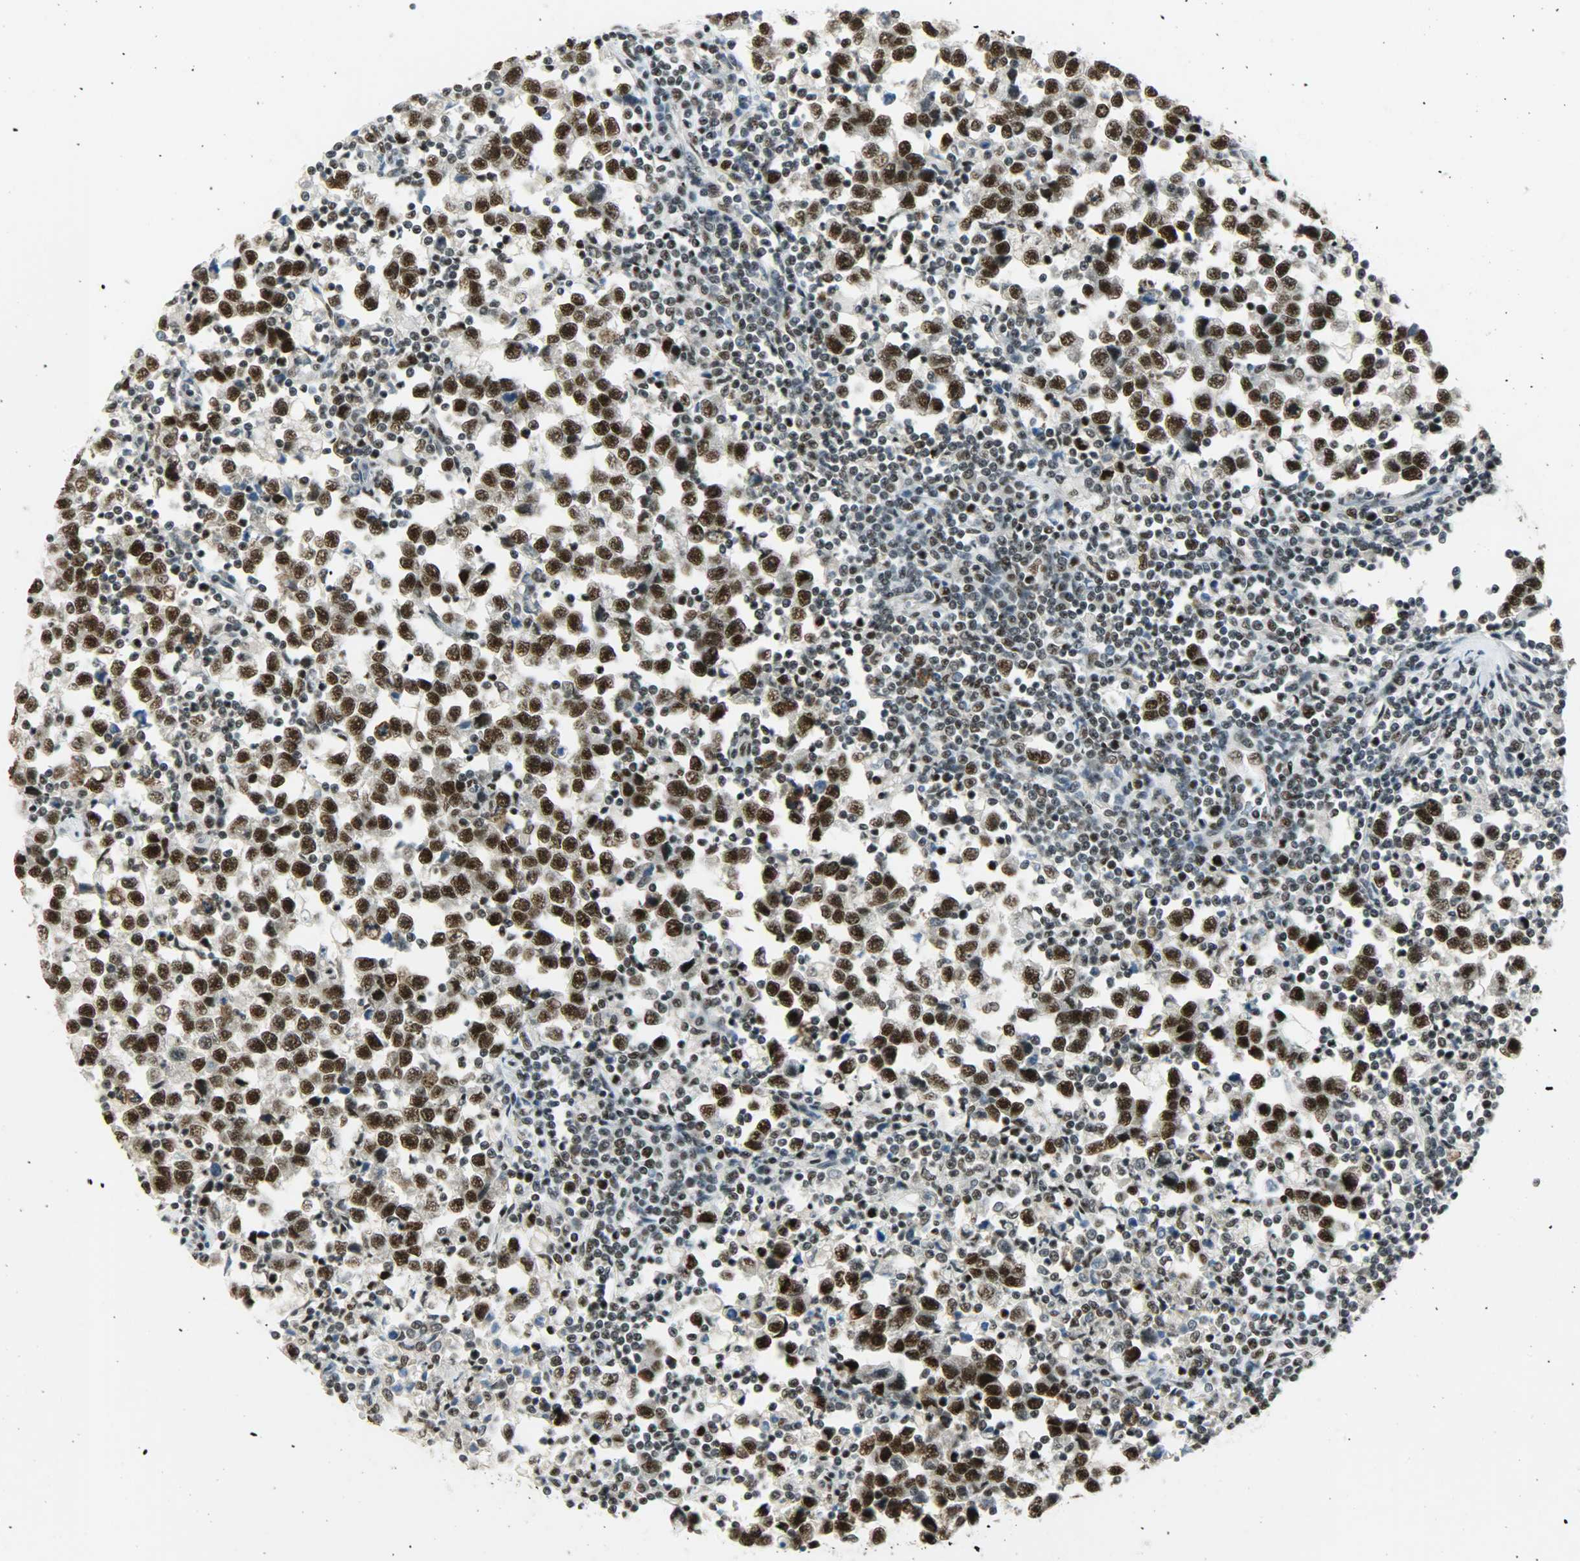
{"staining": {"intensity": "strong", "quantity": ">75%", "location": "nuclear"}, "tissue": "testis cancer", "cell_type": "Tumor cells", "image_type": "cancer", "snomed": [{"axis": "morphology", "description": "Seminoma, NOS"}, {"axis": "topography", "description": "Testis"}], "caption": "This is a histology image of IHC staining of testis cancer (seminoma), which shows strong positivity in the nuclear of tumor cells.", "gene": "SUGP1", "patient": {"sex": "male", "age": 43}}